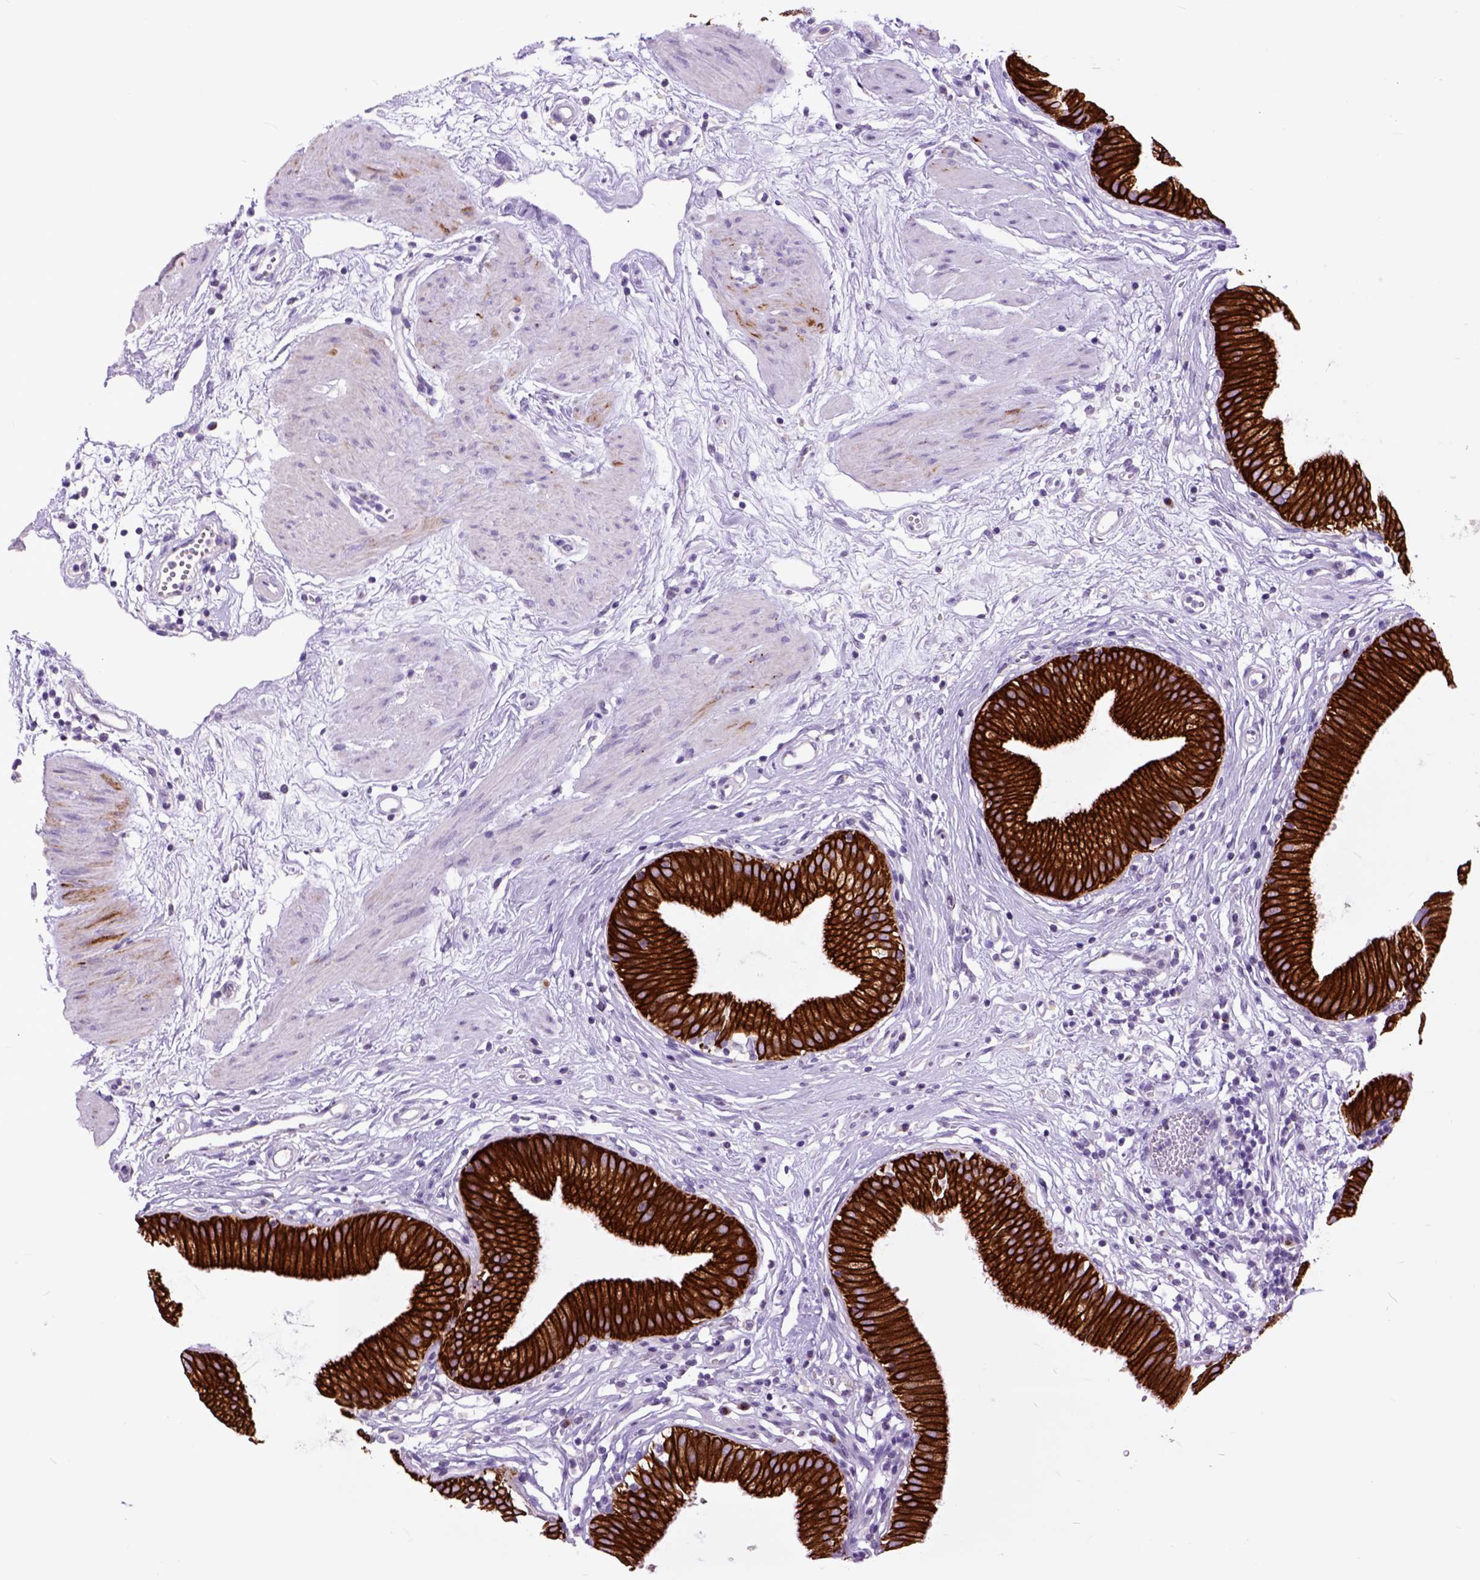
{"staining": {"intensity": "strong", "quantity": ">75%", "location": "cytoplasmic/membranous"}, "tissue": "gallbladder", "cell_type": "Glandular cells", "image_type": "normal", "snomed": [{"axis": "morphology", "description": "Normal tissue, NOS"}, {"axis": "topography", "description": "Gallbladder"}], "caption": "Normal gallbladder demonstrates strong cytoplasmic/membranous staining in approximately >75% of glandular cells, visualized by immunohistochemistry. (brown staining indicates protein expression, while blue staining denotes nuclei).", "gene": "RAB25", "patient": {"sex": "female", "age": 65}}